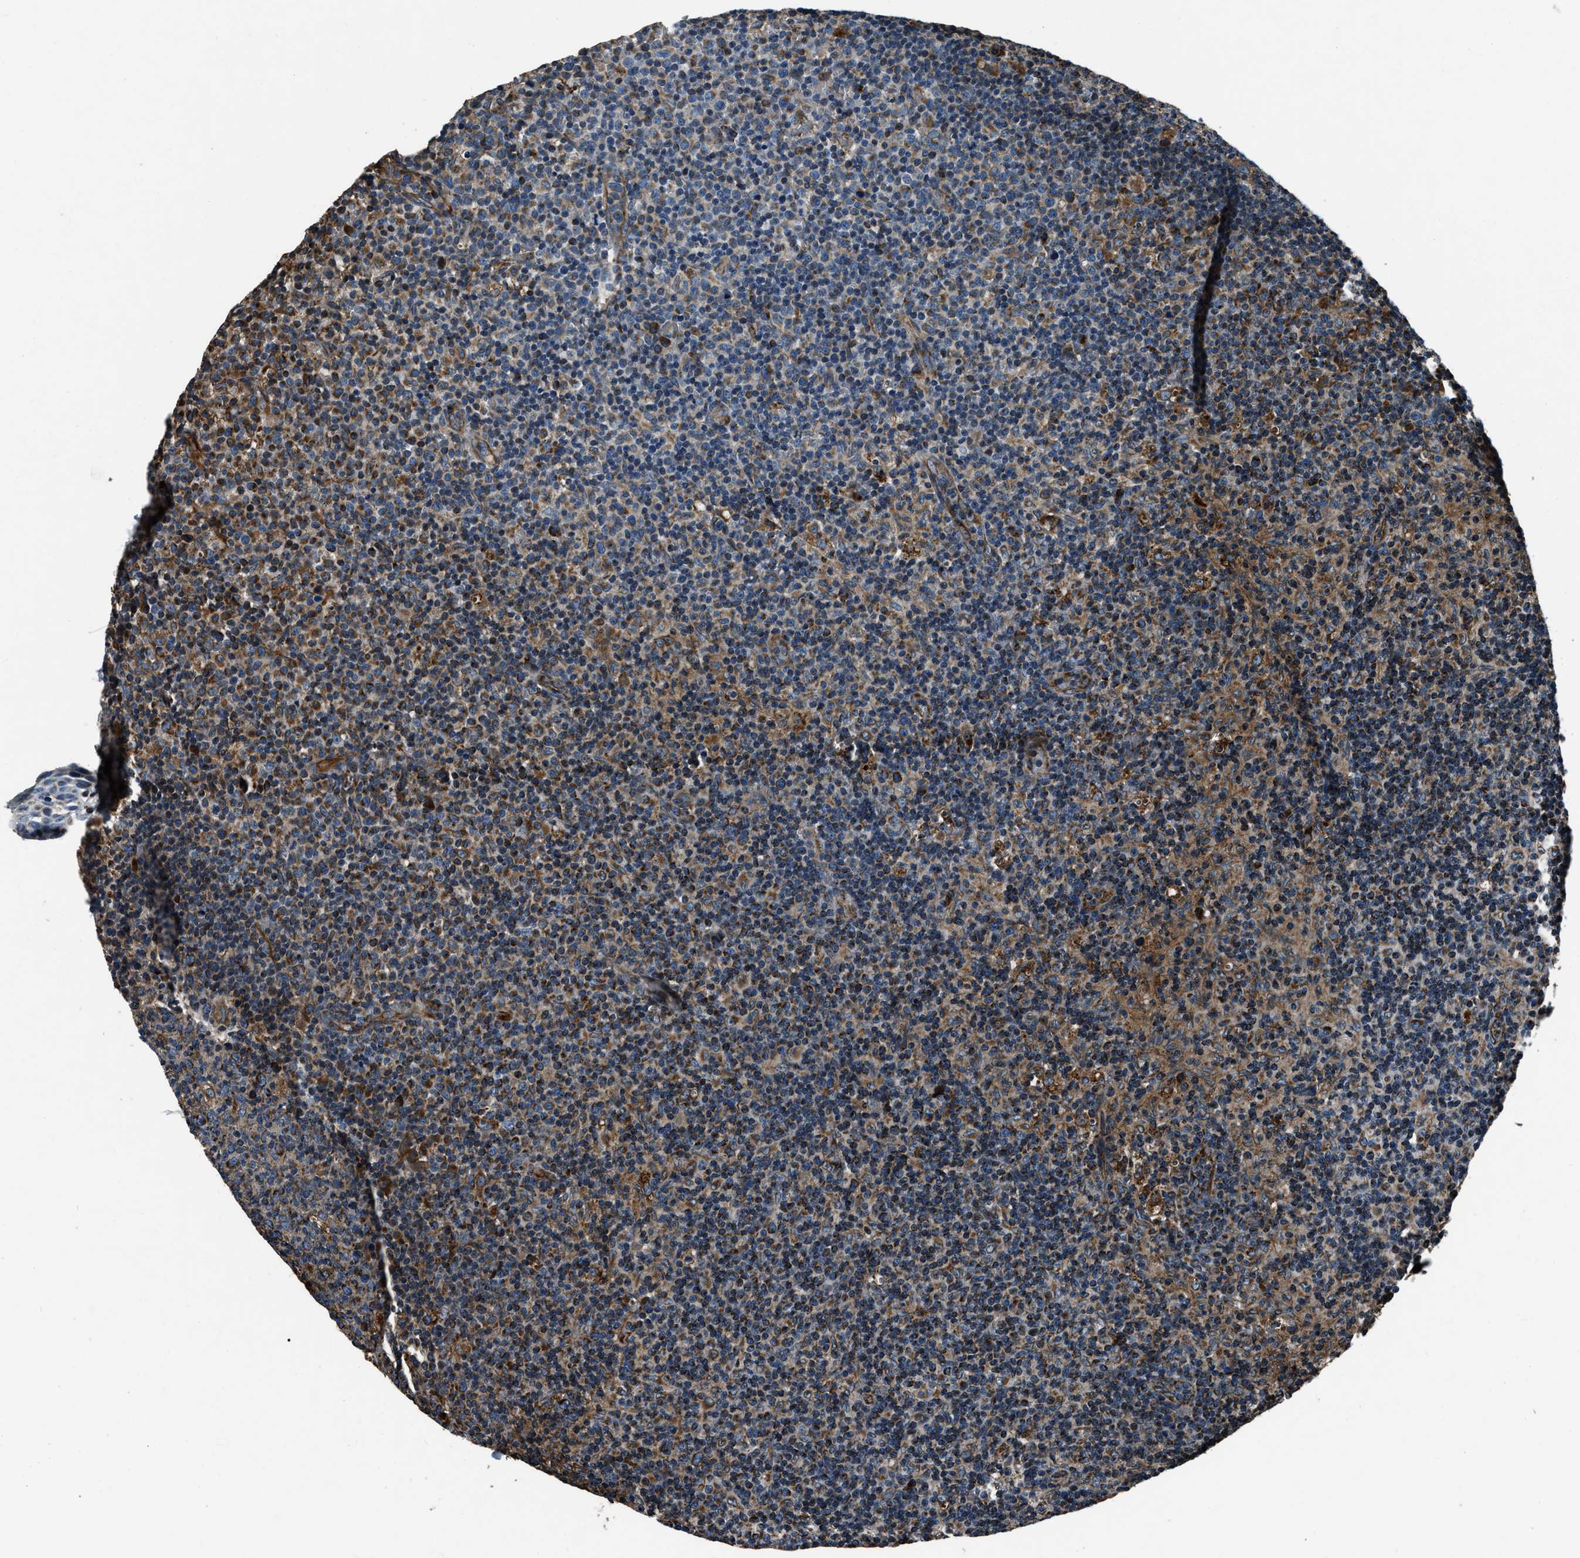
{"staining": {"intensity": "moderate", "quantity": "25%-75%", "location": "cytoplasmic/membranous"}, "tissue": "lymph node", "cell_type": "Non-germinal center cells", "image_type": "normal", "snomed": [{"axis": "morphology", "description": "Normal tissue, NOS"}, {"axis": "morphology", "description": "Inflammation, NOS"}, {"axis": "topography", "description": "Lymph node"}], "caption": "Human lymph node stained with a brown dye exhibits moderate cytoplasmic/membranous positive staining in approximately 25%-75% of non-germinal center cells.", "gene": "OGDH", "patient": {"sex": "male", "age": 55}}